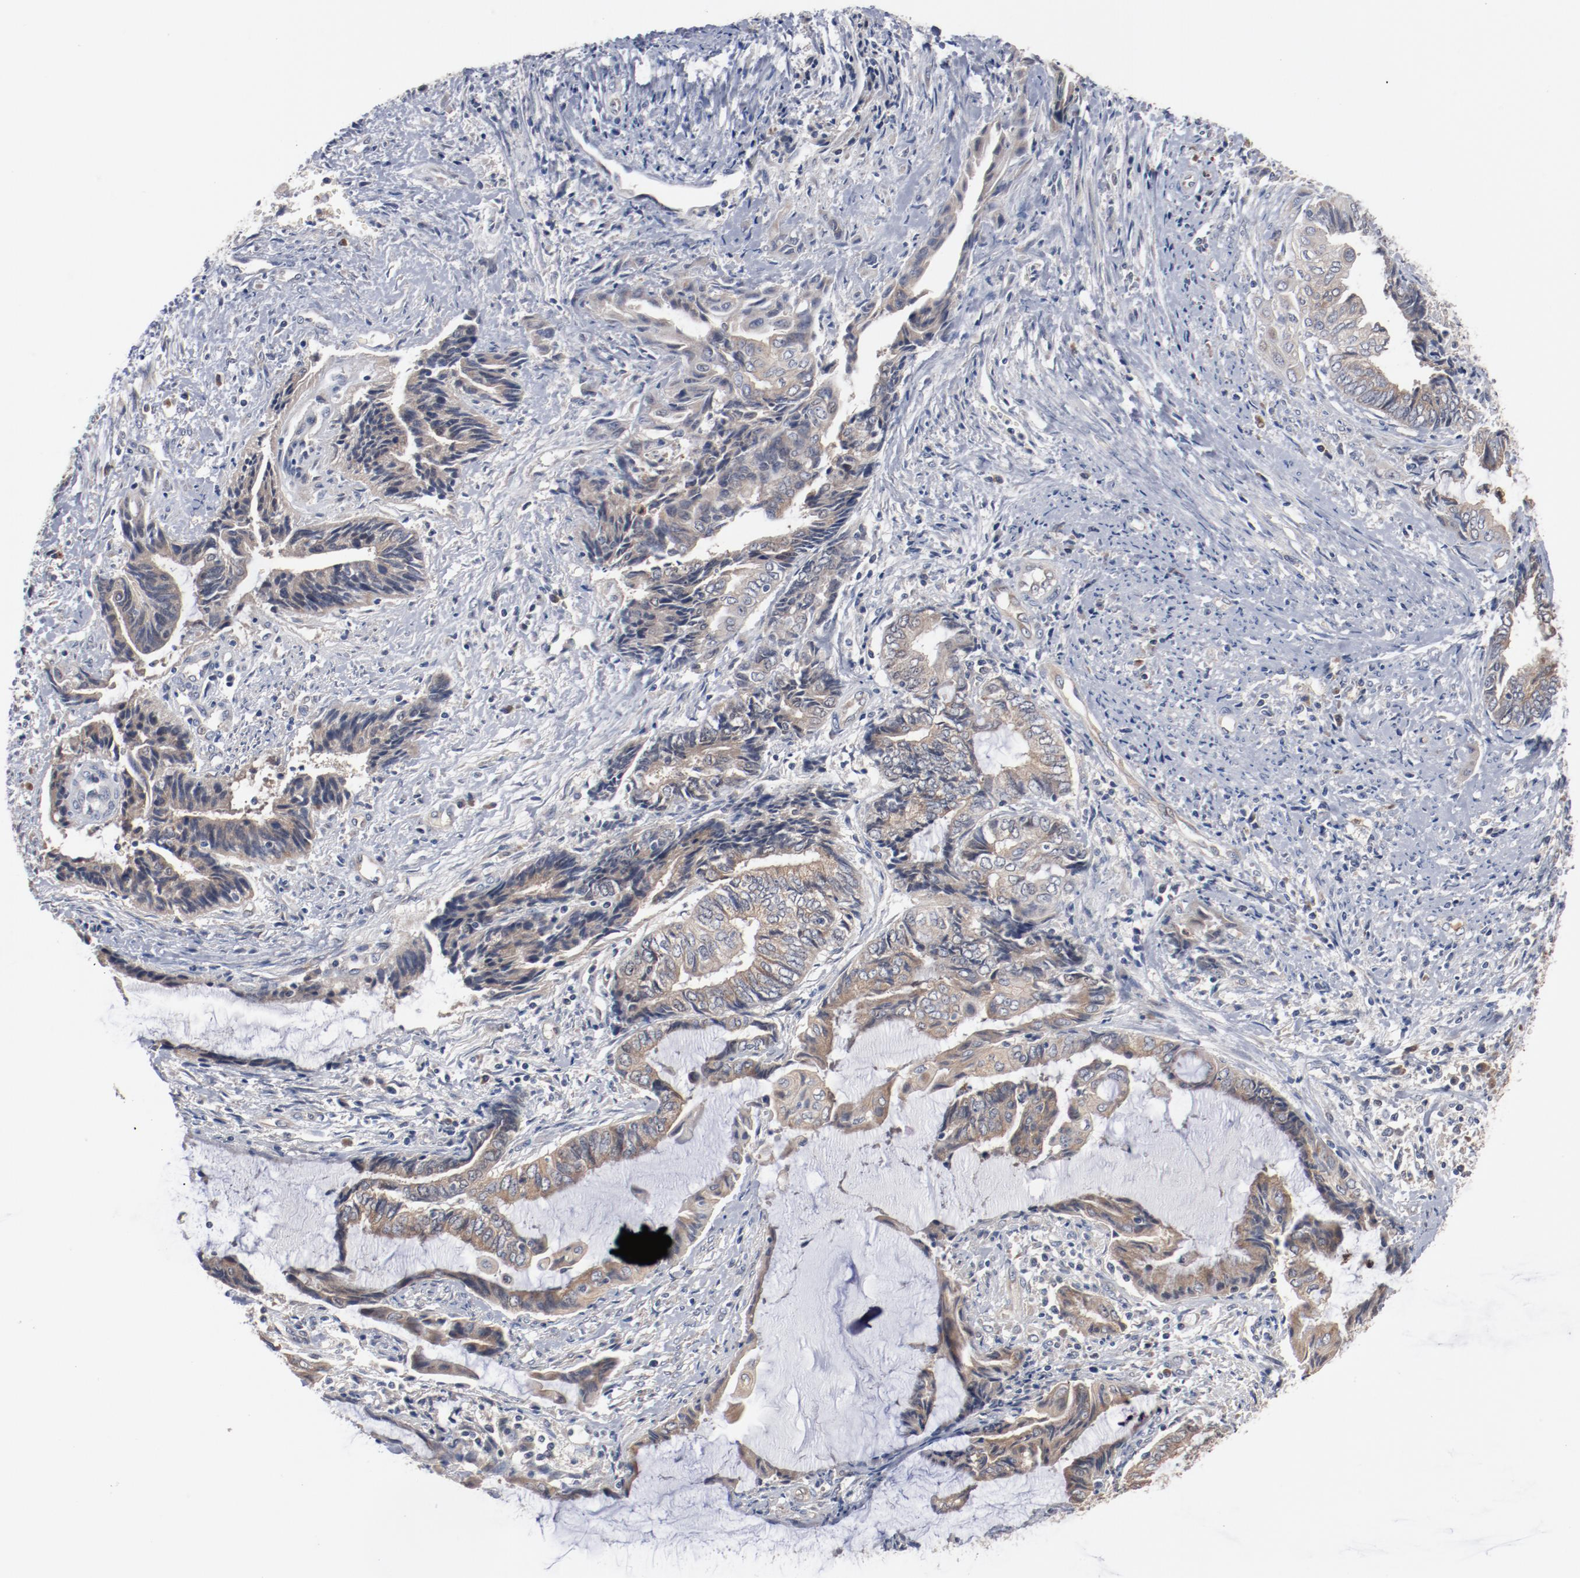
{"staining": {"intensity": "weak", "quantity": ">75%", "location": "cytoplasmic/membranous"}, "tissue": "endometrial cancer", "cell_type": "Tumor cells", "image_type": "cancer", "snomed": [{"axis": "morphology", "description": "Adenocarcinoma, NOS"}, {"axis": "topography", "description": "Uterus"}, {"axis": "topography", "description": "Endometrium"}], "caption": "This photomicrograph displays endometrial cancer stained with immunohistochemistry (IHC) to label a protein in brown. The cytoplasmic/membranous of tumor cells show weak positivity for the protein. Nuclei are counter-stained blue.", "gene": "RNASE11", "patient": {"sex": "female", "age": 70}}